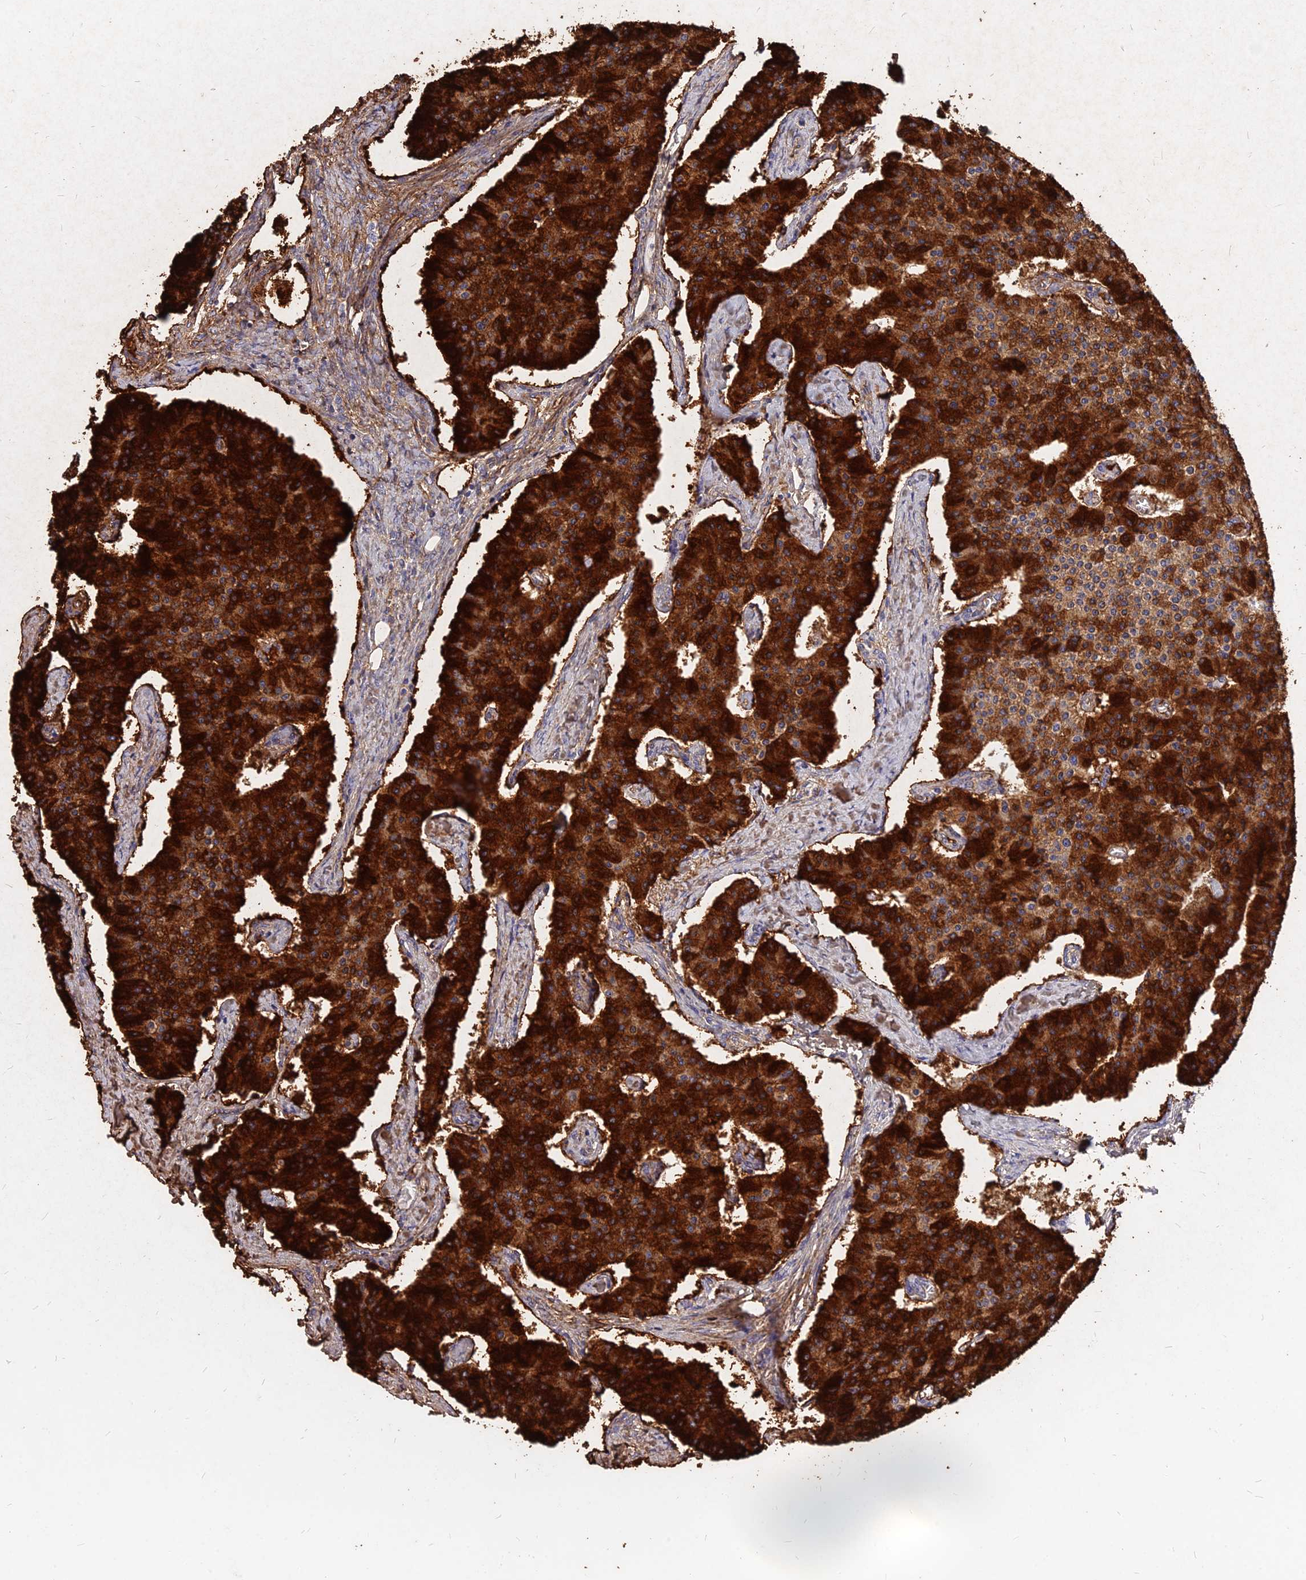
{"staining": {"intensity": "strong", "quantity": ">75%", "location": "cytoplasmic/membranous"}, "tissue": "carcinoid", "cell_type": "Tumor cells", "image_type": "cancer", "snomed": [{"axis": "morphology", "description": "Carcinoid, malignant, NOS"}, {"axis": "topography", "description": "Colon"}], "caption": "Strong cytoplasmic/membranous staining for a protein is appreciated in approximately >75% of tumor cells of carcinoid using IHC.", "gene": "C11orf68", "patient": {"sex": "female", "age": 52}}